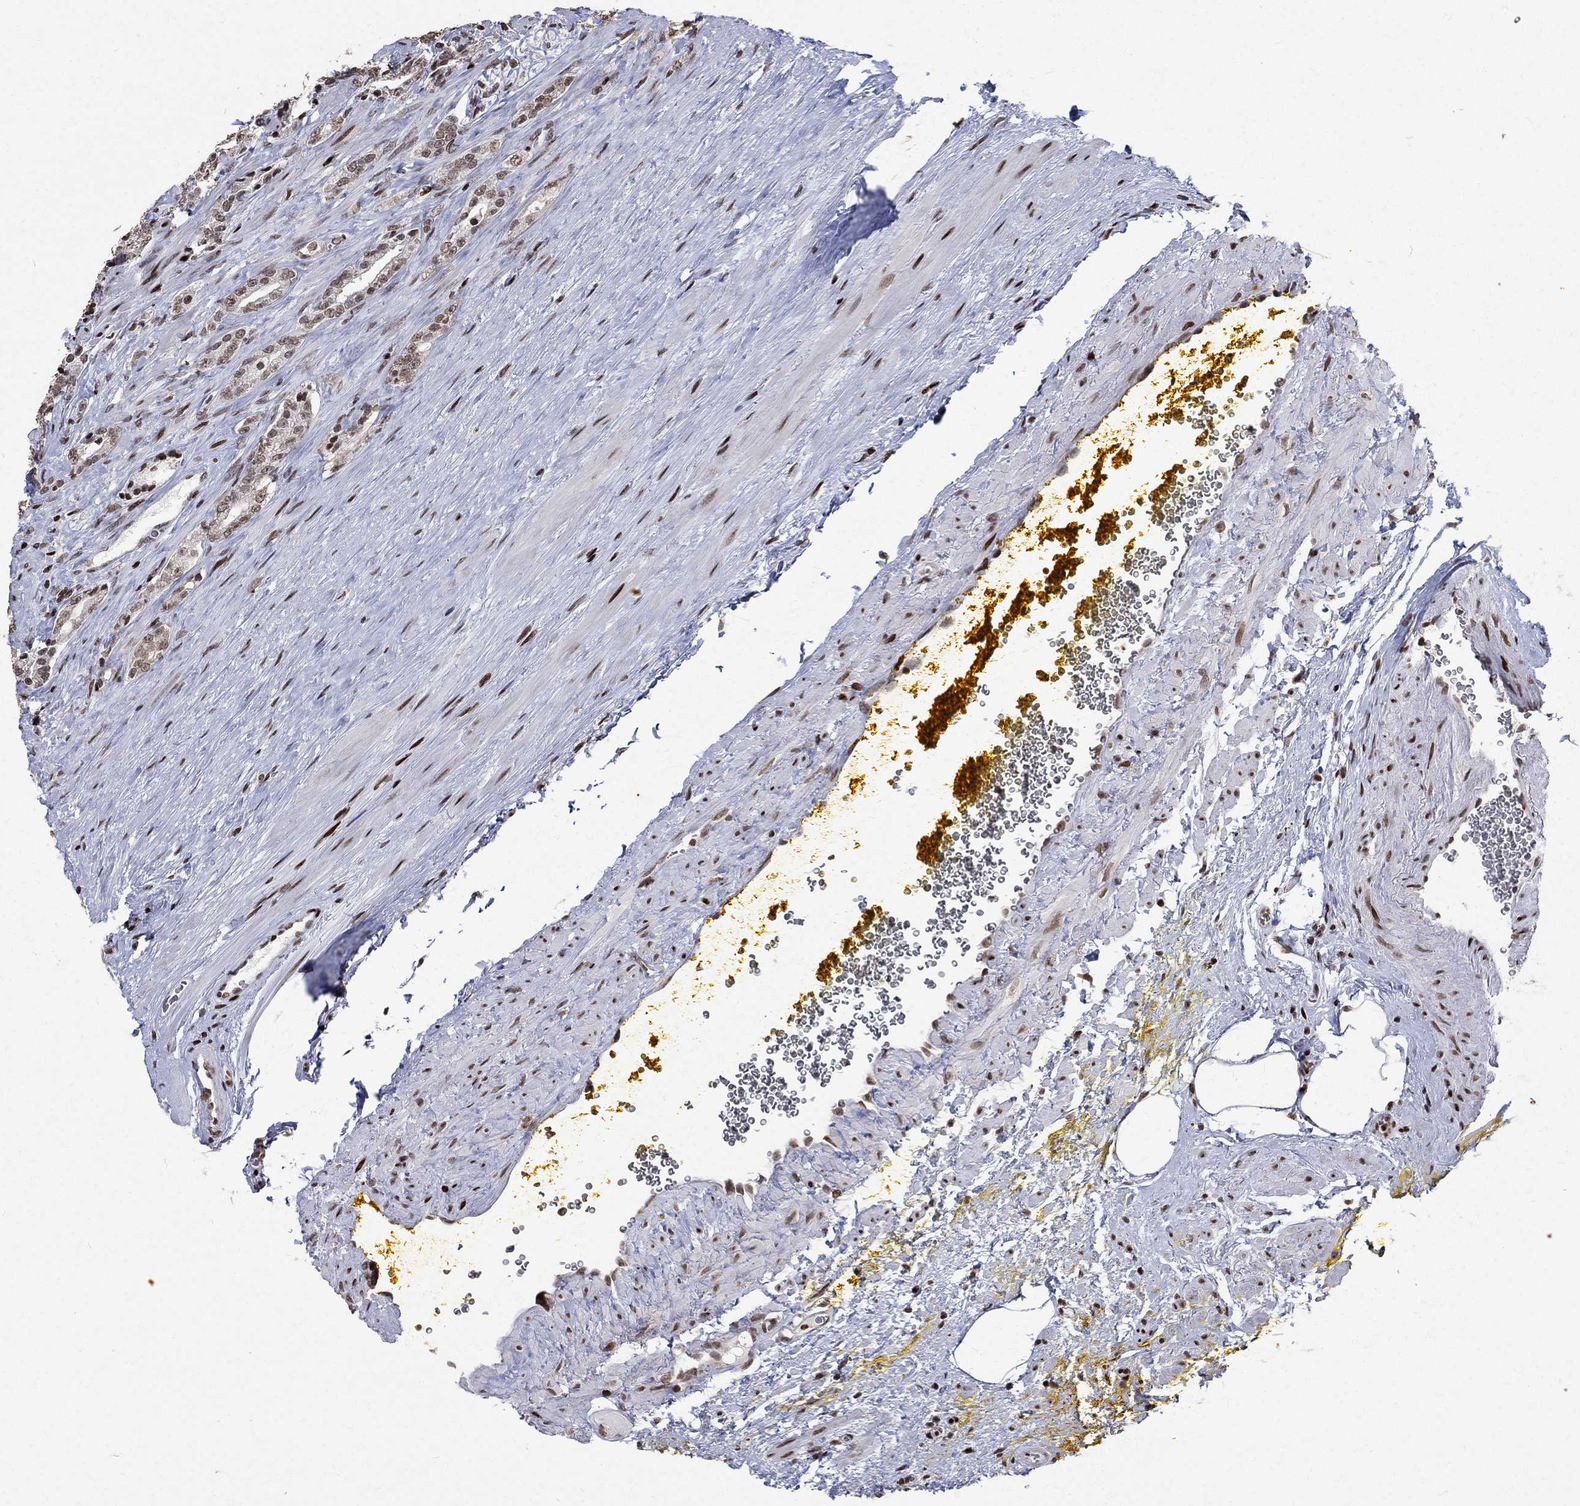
{"staining": {"intensity": "moderate", "quantity": ">75%", "location": "nuclear"}, "tissue": "prostate cancer", "cell_type": "Tumor cells", "image_type": "cancer", "snomed": [{"axis": "morphology", "description": "Adenocarcinoma, NOS"}, {"axis": "topography", "description": "Prostate"}], "caption": "Brown immunohistochemical staining in prostate adenocarcinoma demonstrates moderate nuclear positivity in approximately >75% of tumor cells.", "gene": "SRSF3", "patient": {"sex": "male", "age": 67}}